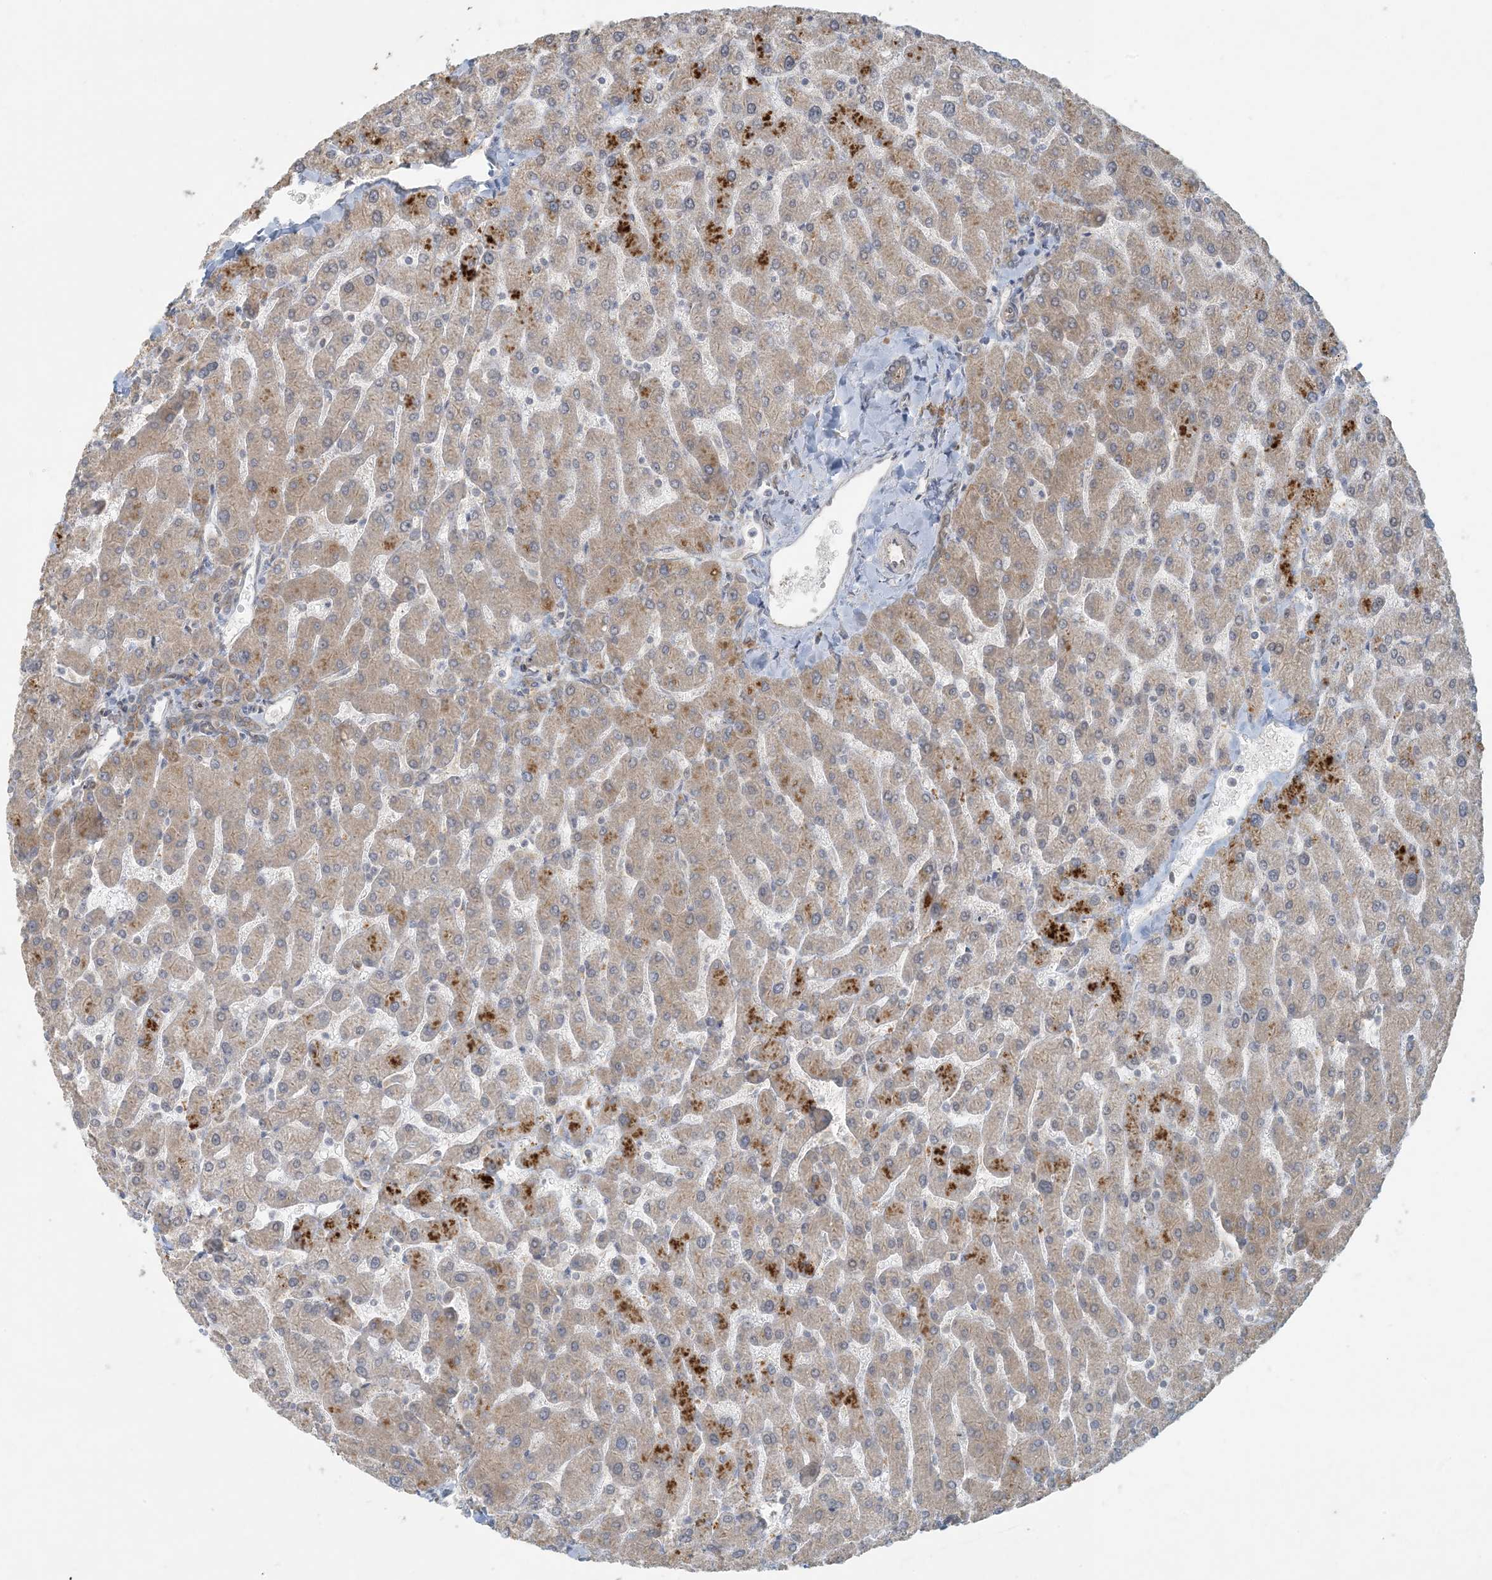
{"staining": {"intensity": "weak", "quantity": "<25%", "location": "cytoplasmic/membranous"}, "tissue": "liver", "cell_type": "Cholangiocytes", "image_type": "normal", "snomed": [{"axis": "morphology", "description": "Normal tissue, NOS"}, {"axis": "topography", "description": "Liver"}], "caption": "Immunohistochemistry (IHC) histopathology image of normal liver: liver stained with DAB demonstrates no significant protein positivity in cholangiocytes. The staining is performed using DAB (3,3'-diaminobenzidine) brown chromogen with nuclei counter-stained in using hematoxylin.", "gene": "BCORL1", "patient": {"sex": "male", "age": 55}}